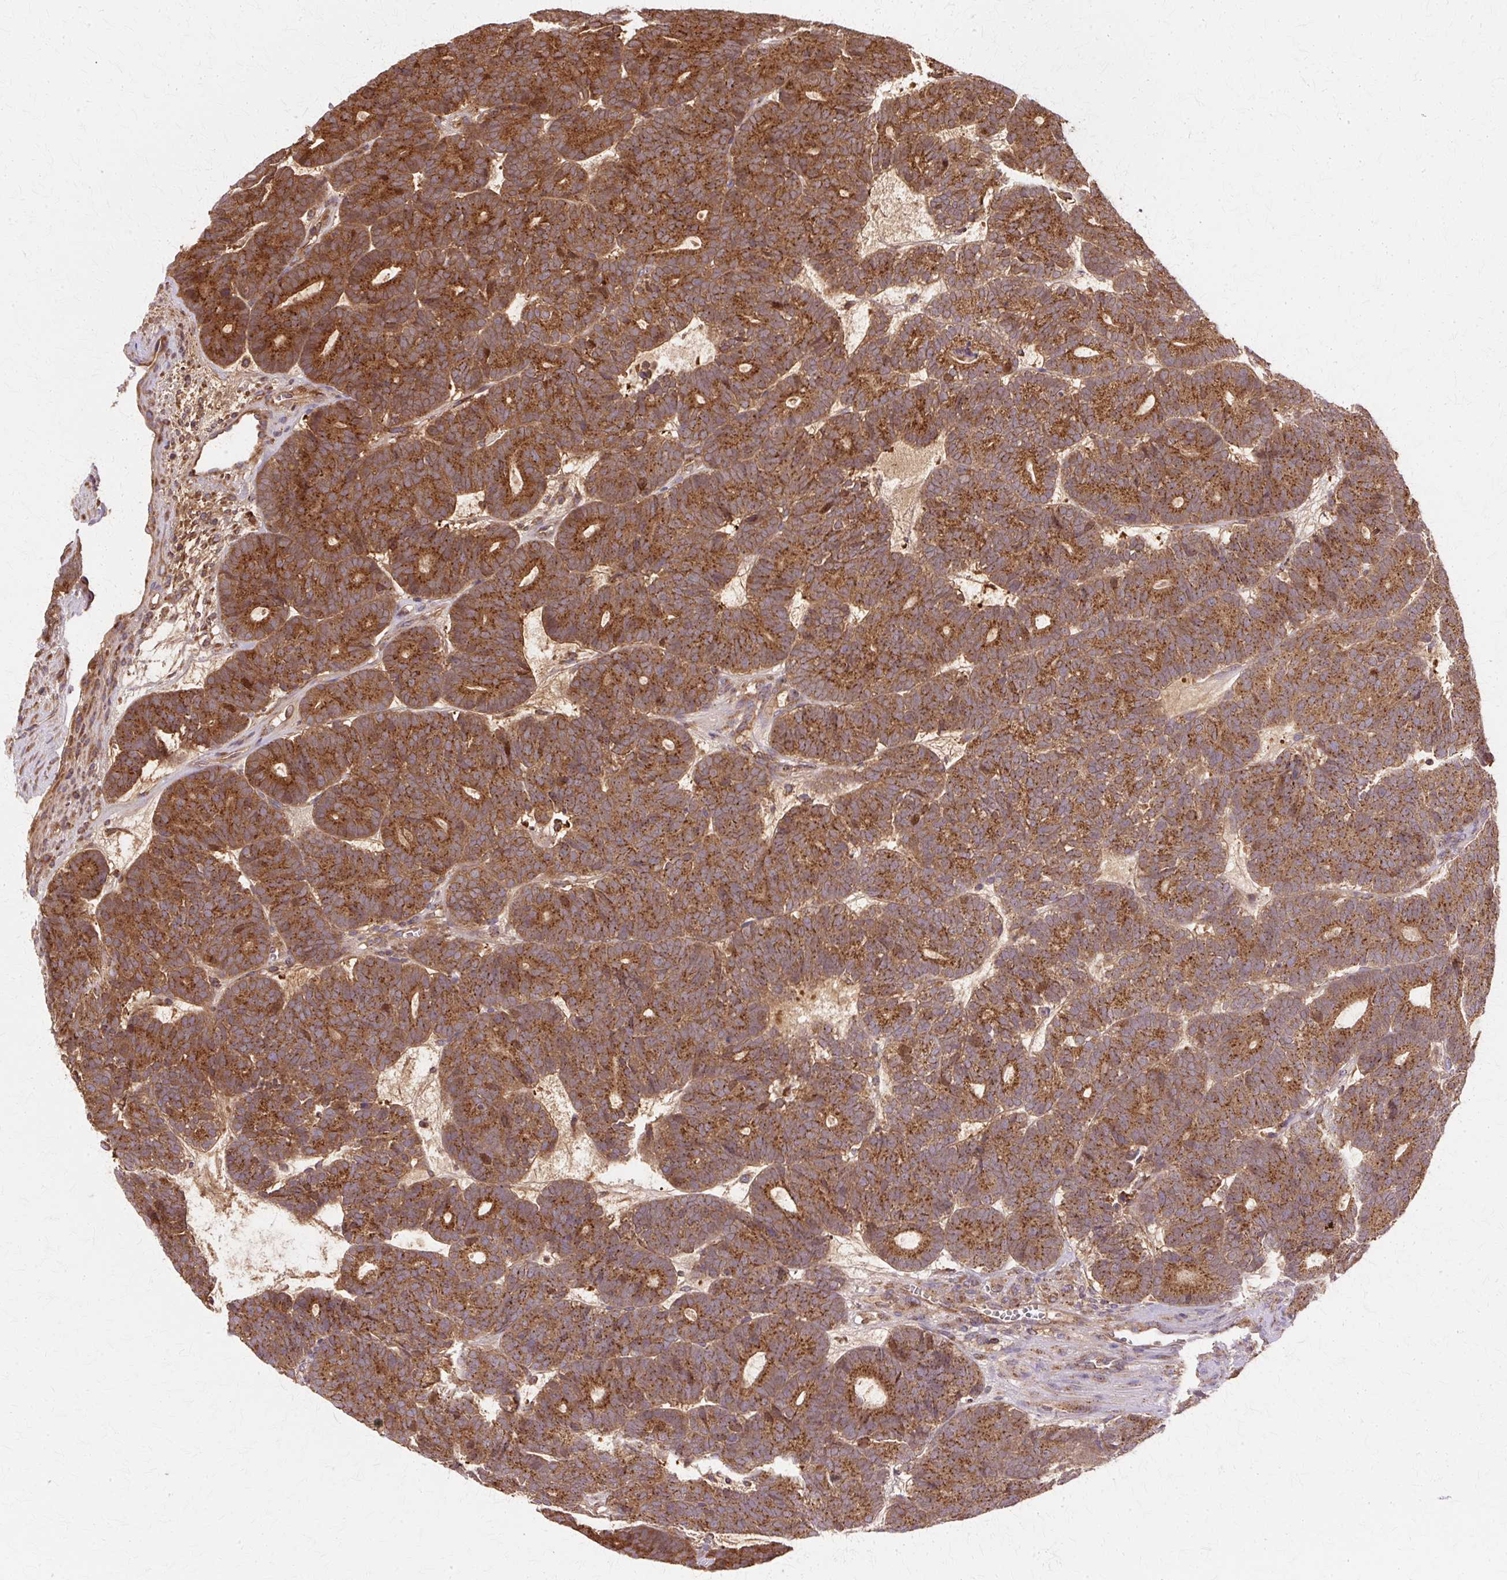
{"staining": {"intensity": "strong", "quantity": ">75%", "location": "cytoplasmic/membranous"}, "tissue": "head and neck cancer", "cell_type": "Tumor cells", "image_type": "cancer", "snomed": [{"axis": "morphology", "description": "Adenocarcinoma, NOS"}, {"axis": "topography", "description": "Head-Neck"}], "caption": "This histopathology image displays IHC staining of head and neck cancer, with high strong cytoplasmic/membranous expression in approximately >75% of tumor cells.", "gene": "COPB1", "patient": {"sex": "female", "age": 81}}